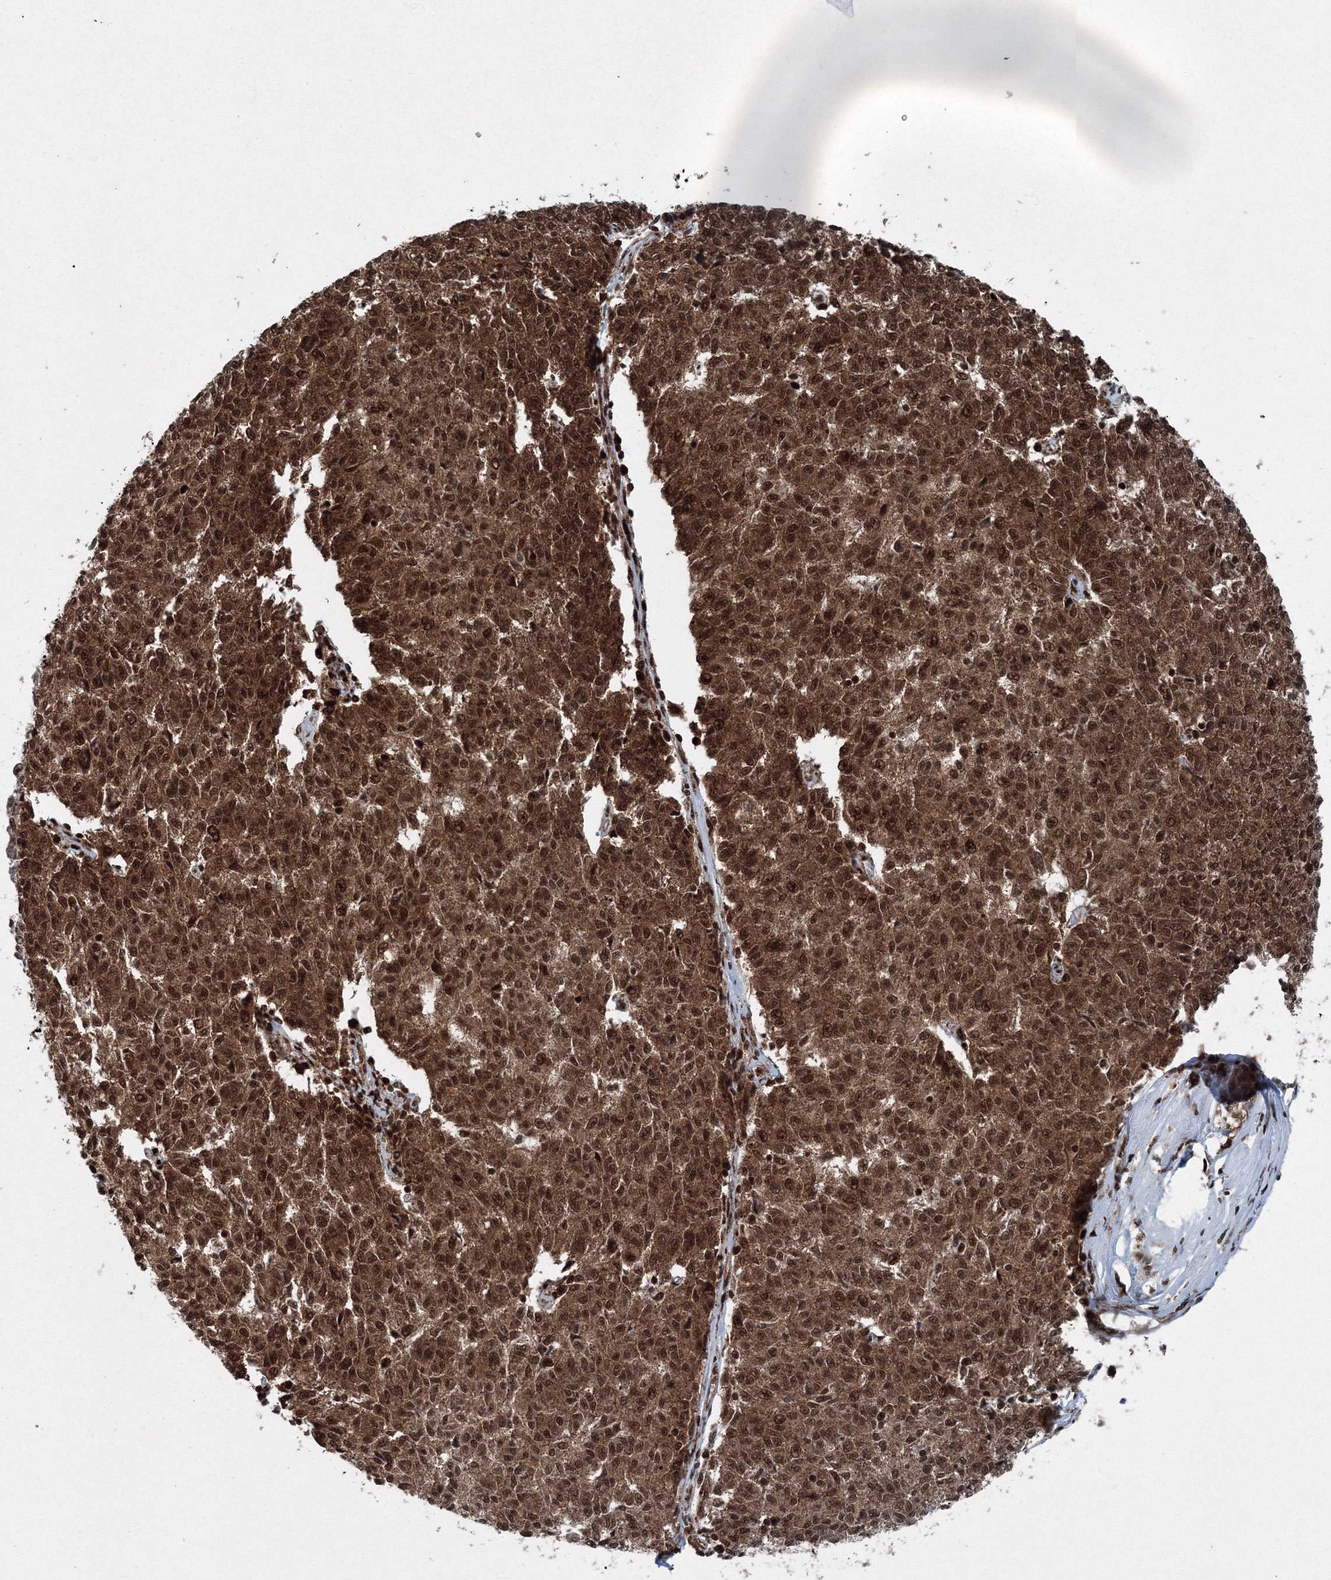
{"staining": {"intensity": "strong", "quantity": ">75%", "location": "cytoplasmic/membranous,nuclear"}, "tissue": "melanoma", "cell_type": "Tumor cells", "image_type": "cancer", "snomed": [{"axis": "morphology", "description": "Malignant melanoma, NOS"}, {"axis": "topography", "description": "Skin"}], "caption": "Protein staining shows strong cytoplasmic/membranous and nuclear positivity in about >75% of tumor cells in malignant melanoma.", "gene": "SNRPC", "patient": {"sex": "female", "age": 72}}